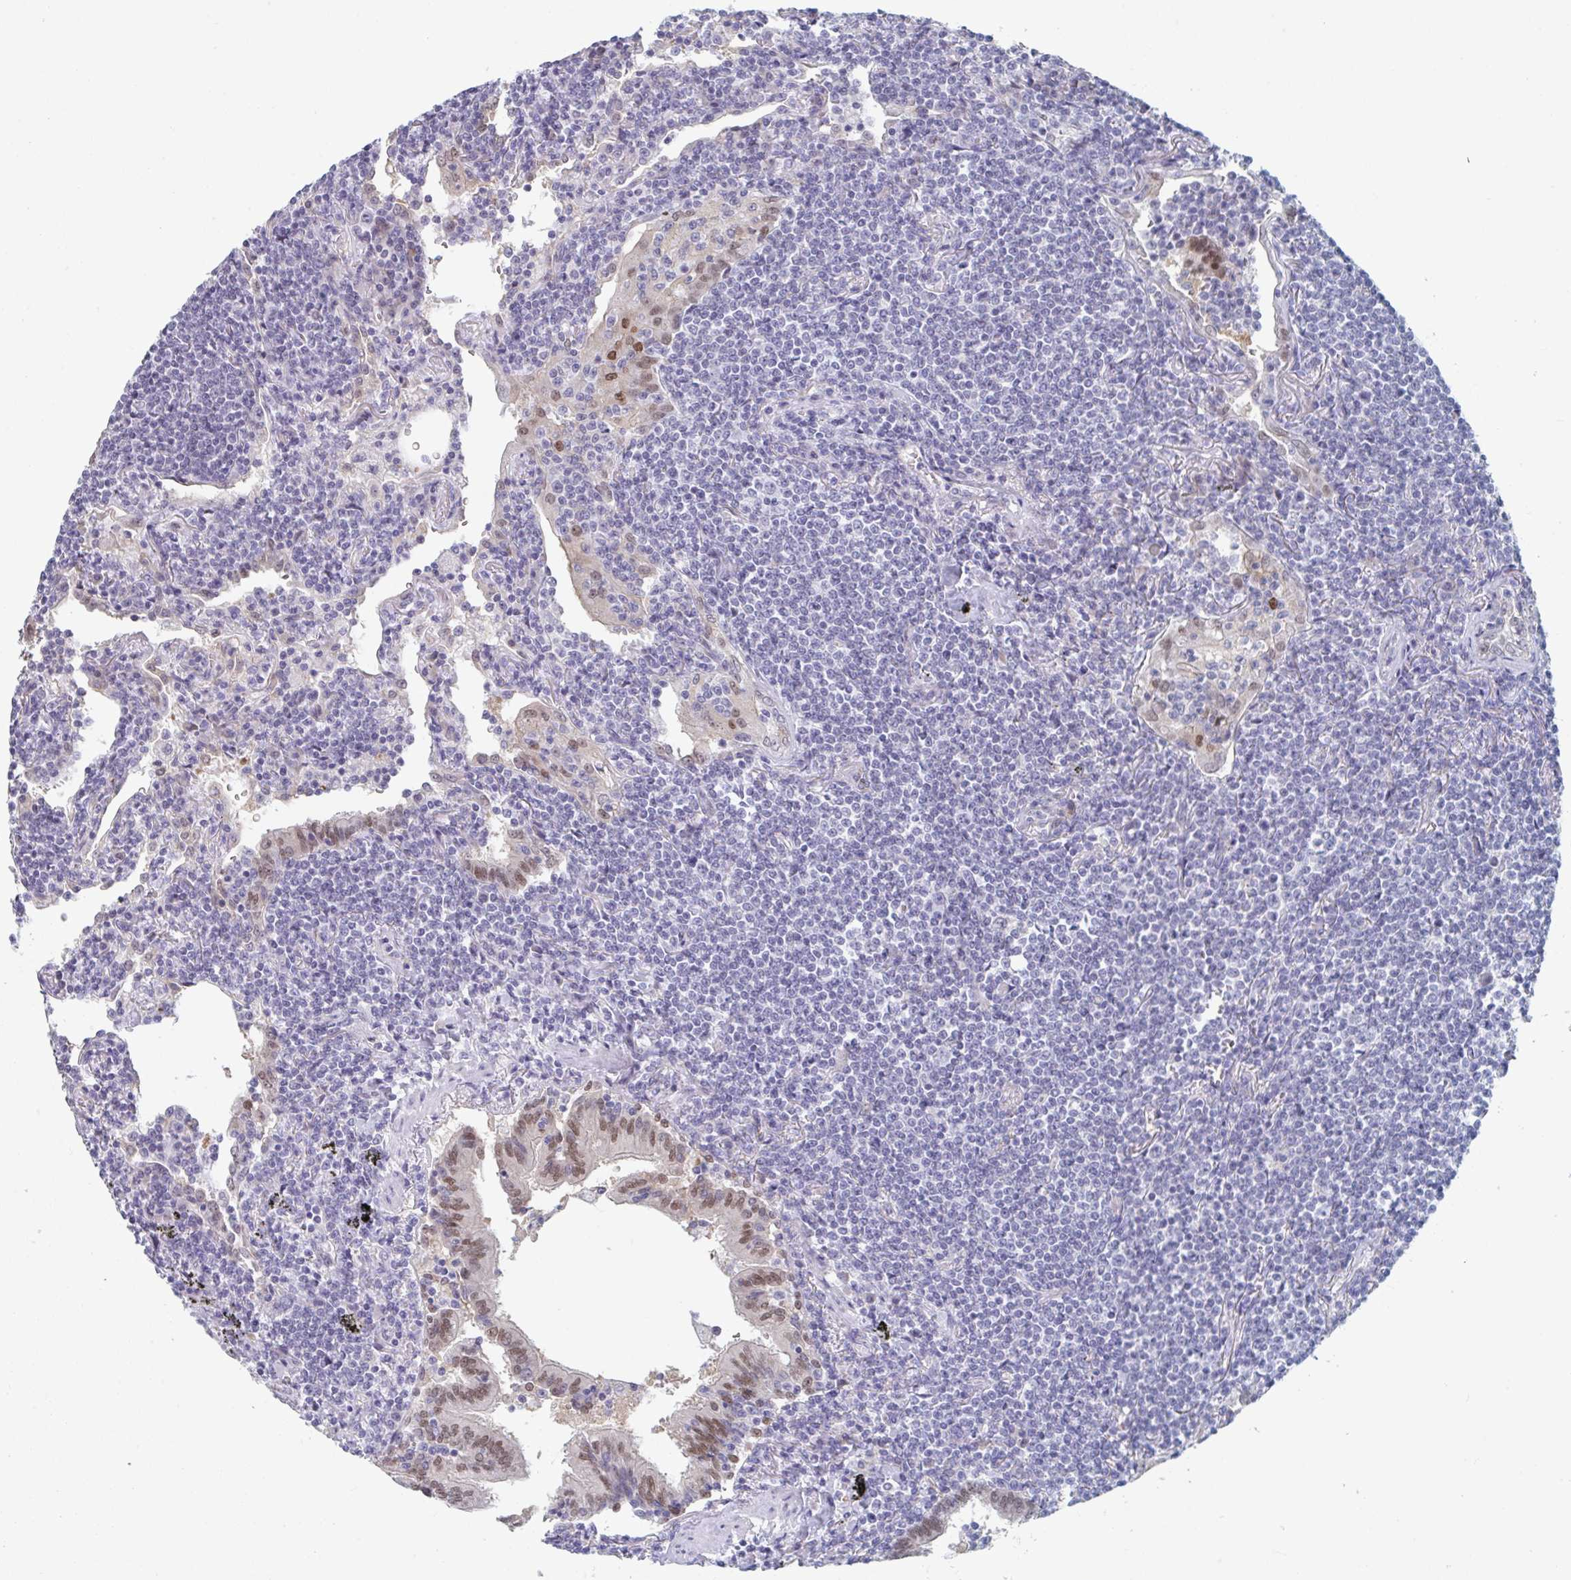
{"staining": {"intensity": "negative", "quantity": "none", "location": "none"}, "tissue": "lymphoma", "cell_type": "Tumor cells", "image_type": "cancer", "snomed": [{"axis": "morphology", "description": "Malignant lymphoma, non-Hodgkin's type, Low grade"}, {"axis": "topography", "description": "Lung"}], "caption": "Immunohistochemistry of lymphoma reveals no positivity in tumor cells.", "gene": "FOXA1", "patient": {"sex": "female", "age": 71}}